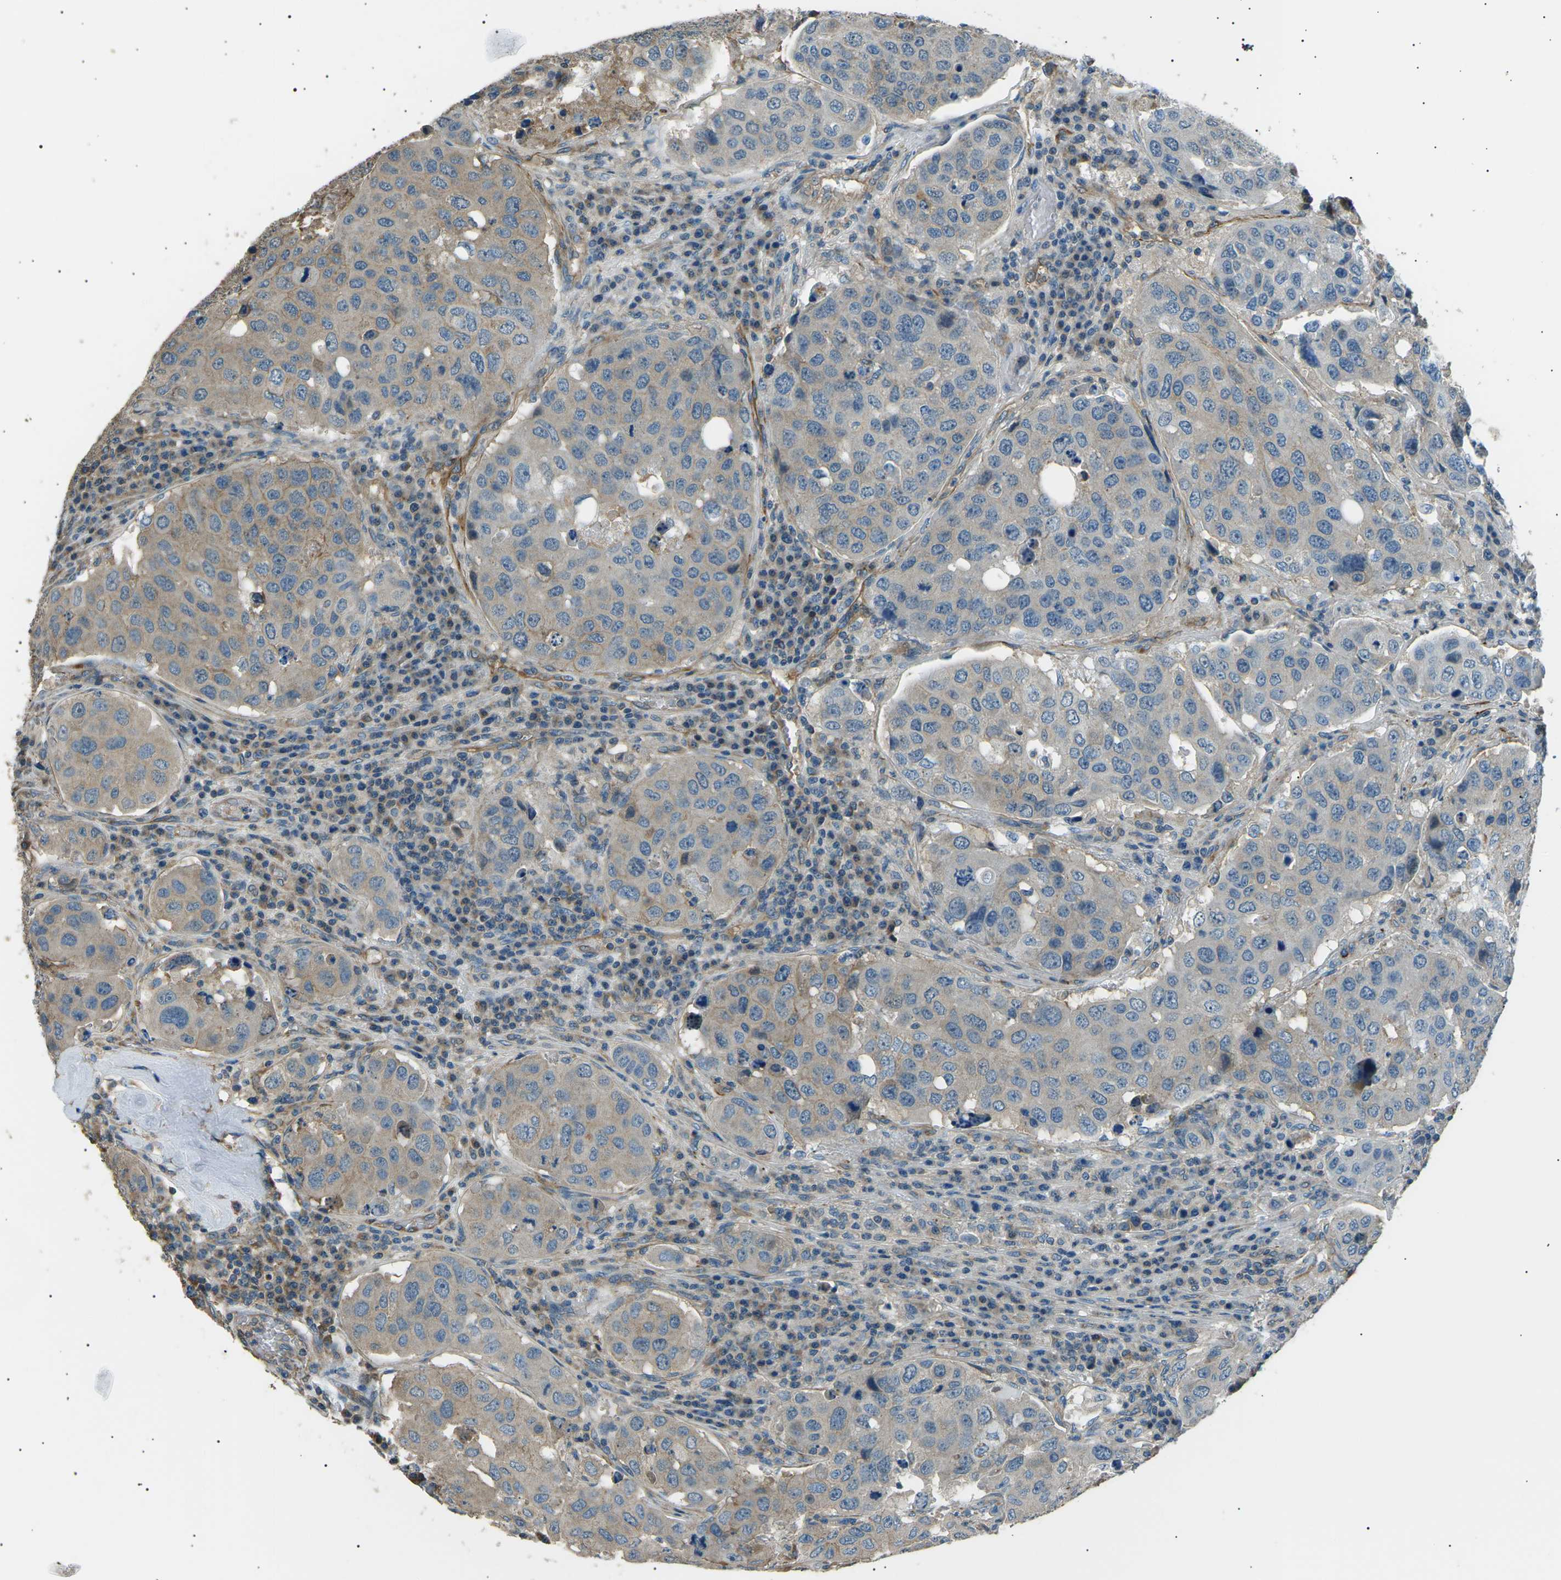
{"staining": {"intensity": "weak", "quantity": "25%-75%", "location": "cytoplasmic/membranous"}, "tissue": "urothelial cancer", "cell_type": "Tumor cells", "image_type": "cancer", "snomed": [{"axis": "morphology", "description": "Urothelial carcinoma, High grade"}, {"axis": "topography", "description": "Lymph node"}, {"axis": "topography", "description": "Urinary bladder"}], "caption": "Immunohistochemical staining of human urothelial carcinoma (high-grade) shows low levels of weak cytoplasmic/membranous protein positivity in approximately 25%-75% of tumor cells.", "gene": "SLK", "patient": {"sex": "male", "age": 51}}